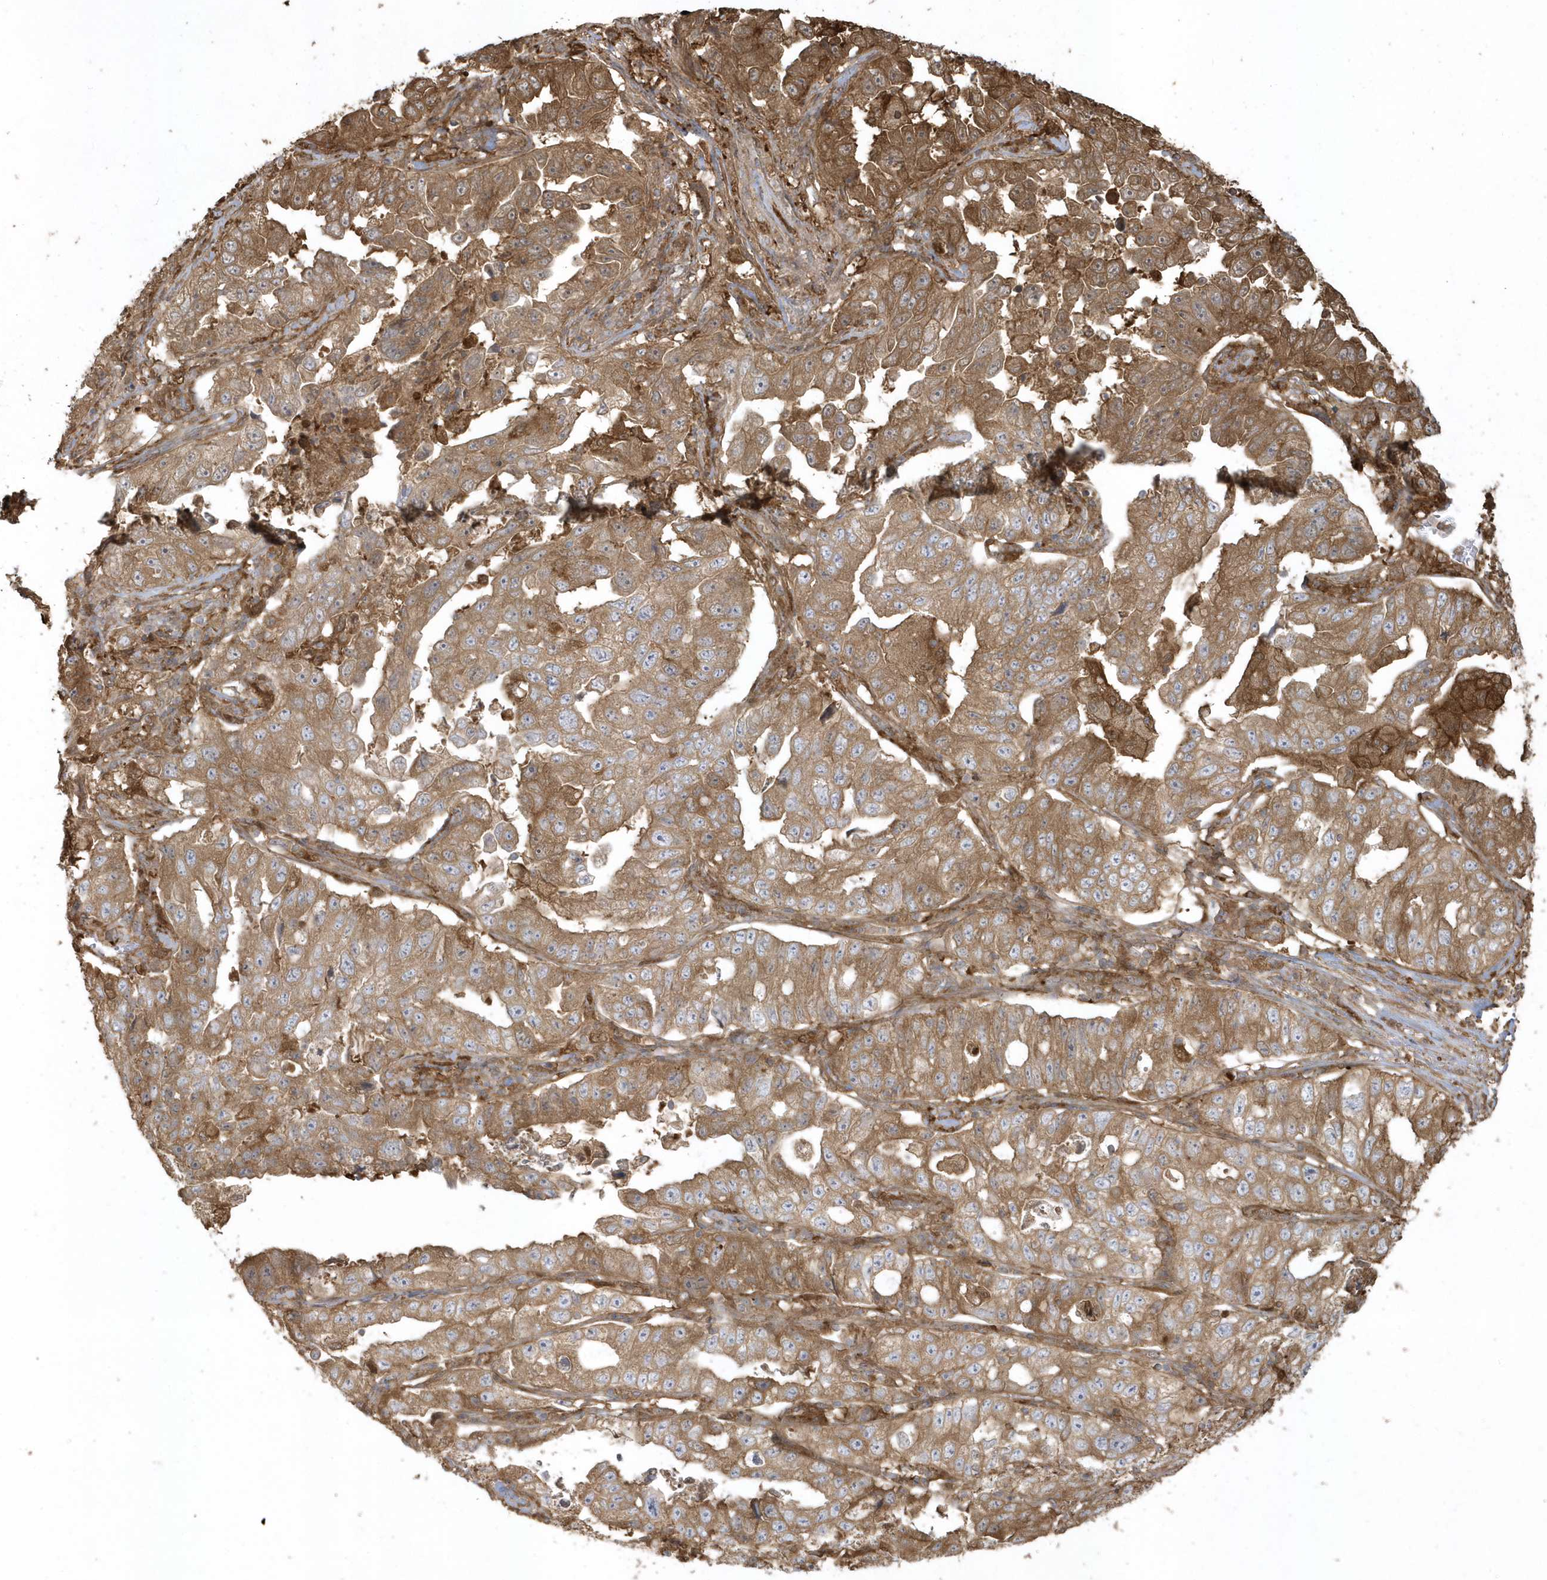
{"staining": {"intensity": "strong", "quantity": ">75%", "location": "cytoplasmic/membranous"}, "tissue": "lung cancer", "cell_type": "Tumor cells", "image_type": "cancer", "snomed": [{"axis": "morphology", "description": "Adenocarcinoma, NOS"}, {"axis": "topography", "description": "Lung"}], "caption": "Lung cancer was stained to show a protein in brown. There is high levels of strong cytoplasmic/membranous staining in approximately >75% of tumor cells.", "gene": "HNMT", "patient": {"sex": "female", "age": 51}}